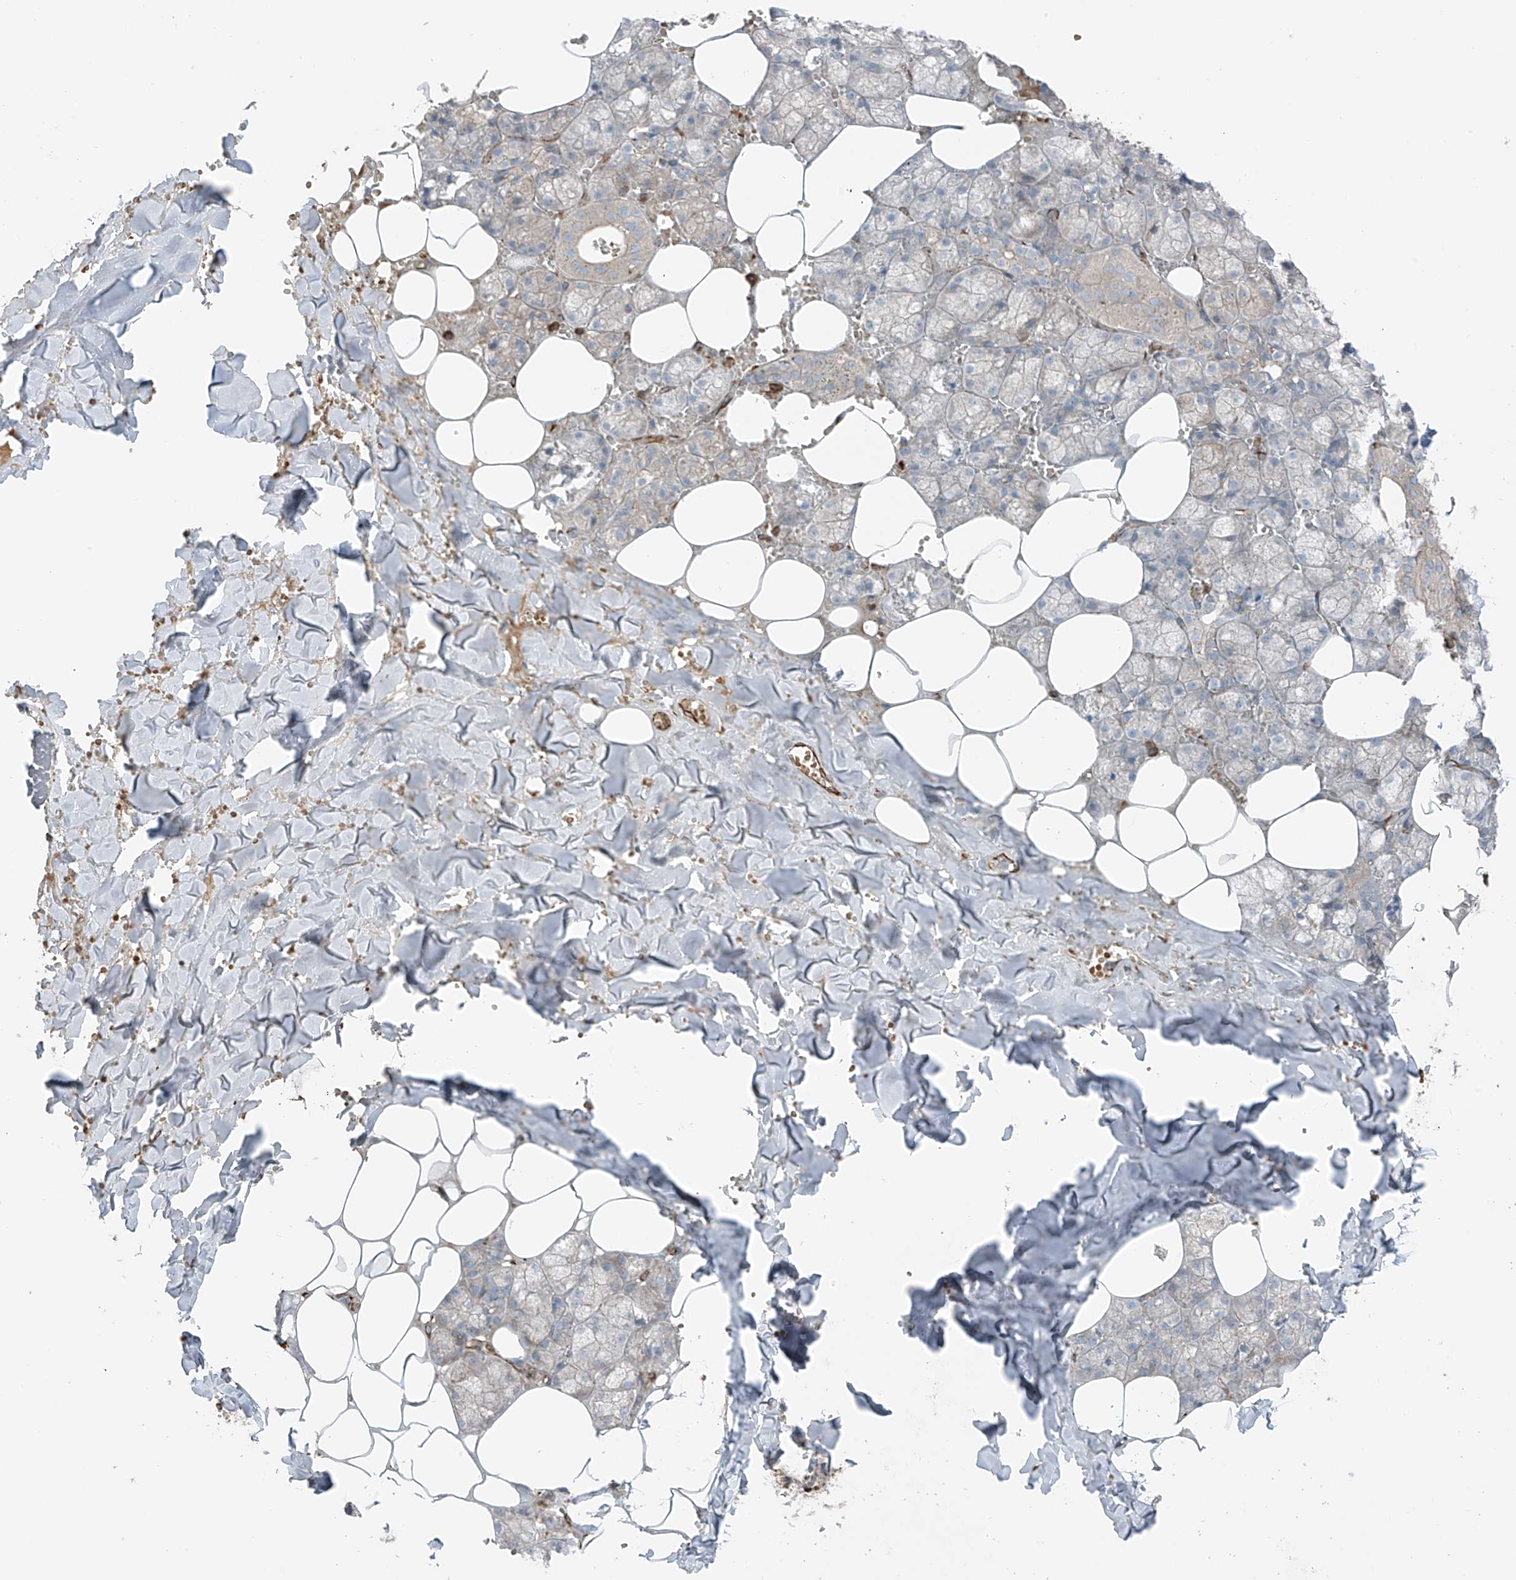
{"staining": {"intensity": "weak", "quantity": "<25%", "location": "cytoplasmic/membranous"}, "tissue": "salivary gland", "cell_type": "Glandular cells", "image_type": "normal", "snomed": [{"axis": "morphology", "description": "Normal tissue, NOS"}, {"axis": "topography", "description": "Salivary gland"}], "caption": "Glandular cells are negative for protein expression in unremarkable human salivary gland.", "gene": "ERLEC1", "patient": {"sex": "male", "age": 62}}